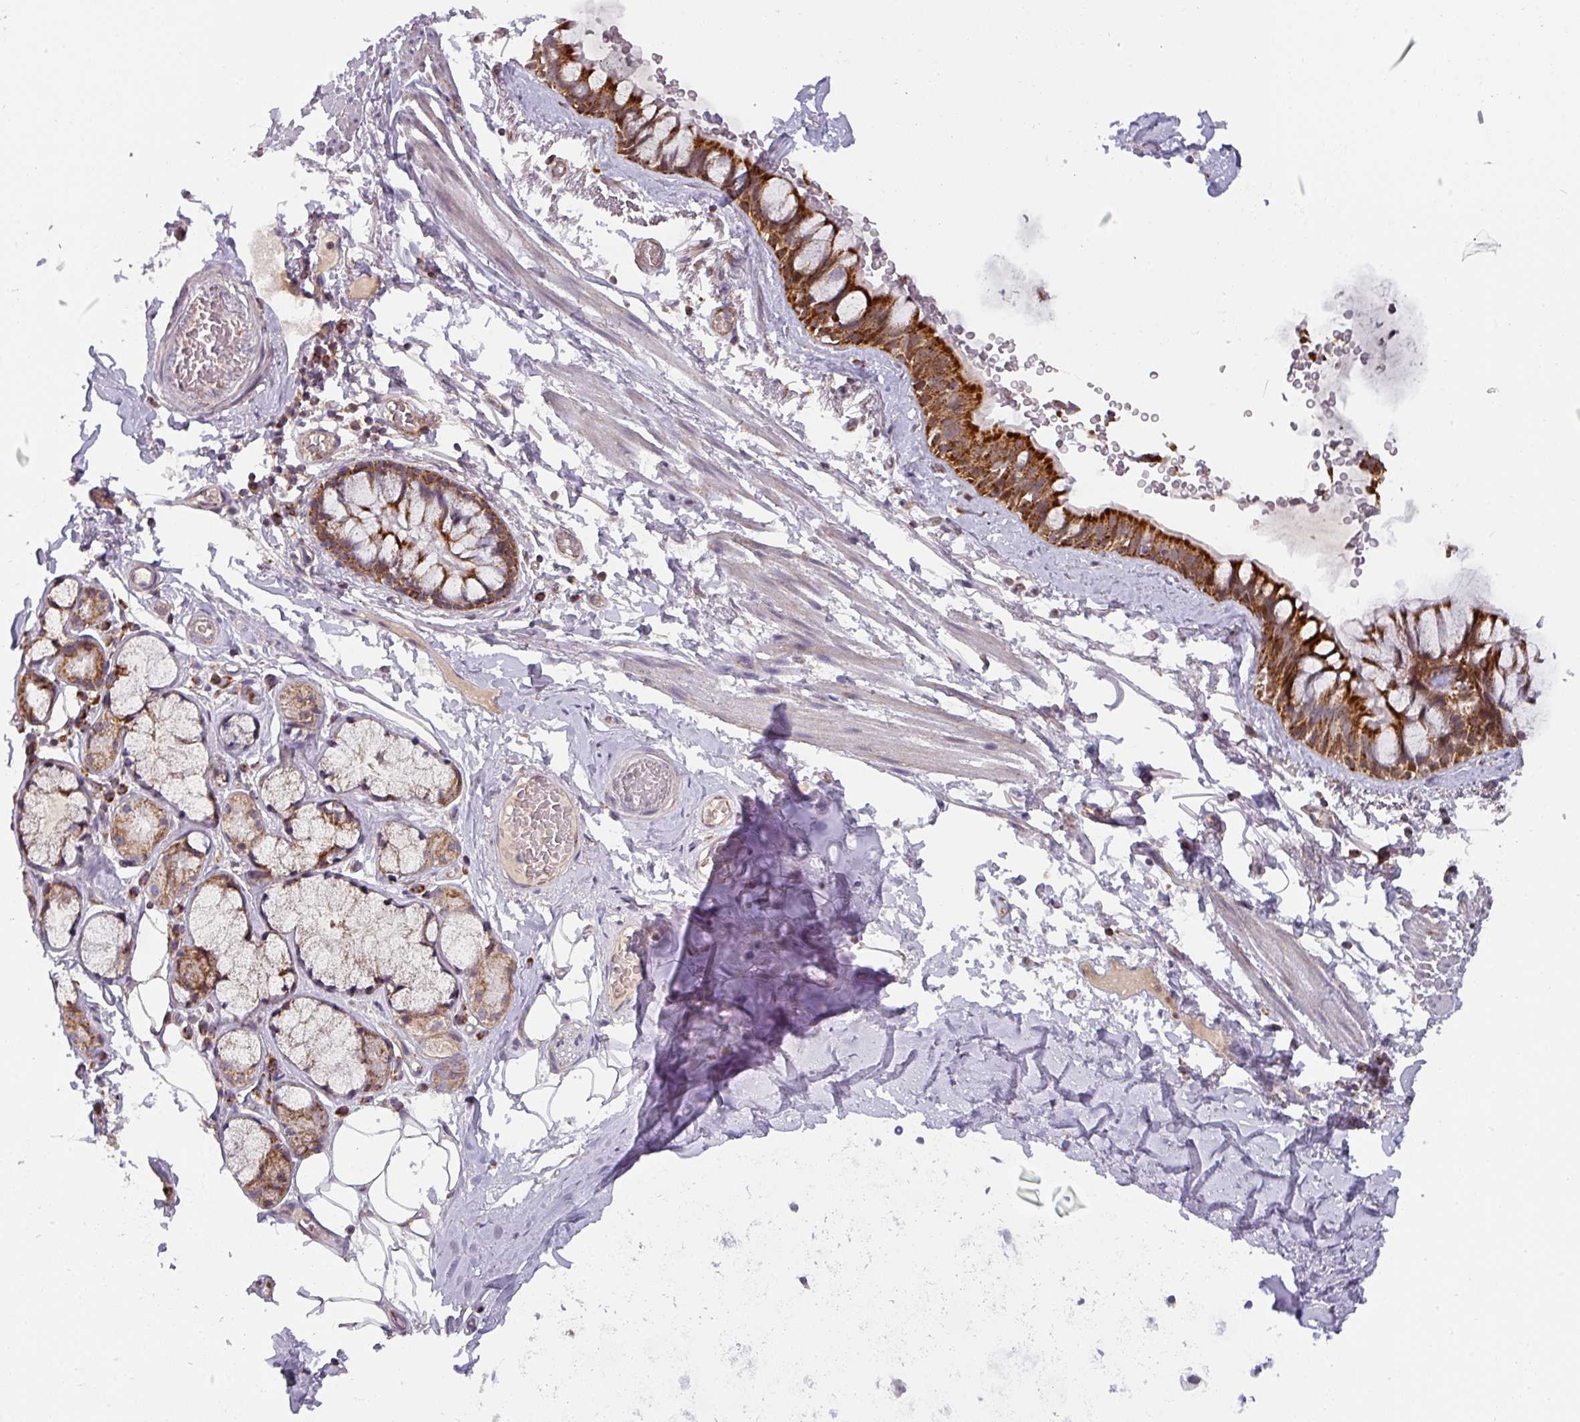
{"staining": {"intensity": "strong", "quantity": ">75%", "location": "cytoplasmic/membranous"}, "tissue": "bronchus", "cell_type": "Respiratory epithelial cells", "image_type": "normal", "snomed": [{"axis": "morphology", "description": "Normal tissue, NOS"}, {"axis": "topography", "description": "Cartilage tissue"}], "caption": "Bronchus stained with a brown dye reveals strong cytoplasmic/membranous positive staining in about >75% of respiratory epithelial cells.", "gene": "MRPS16", "patient": {"sex": "male", "age": 63}}